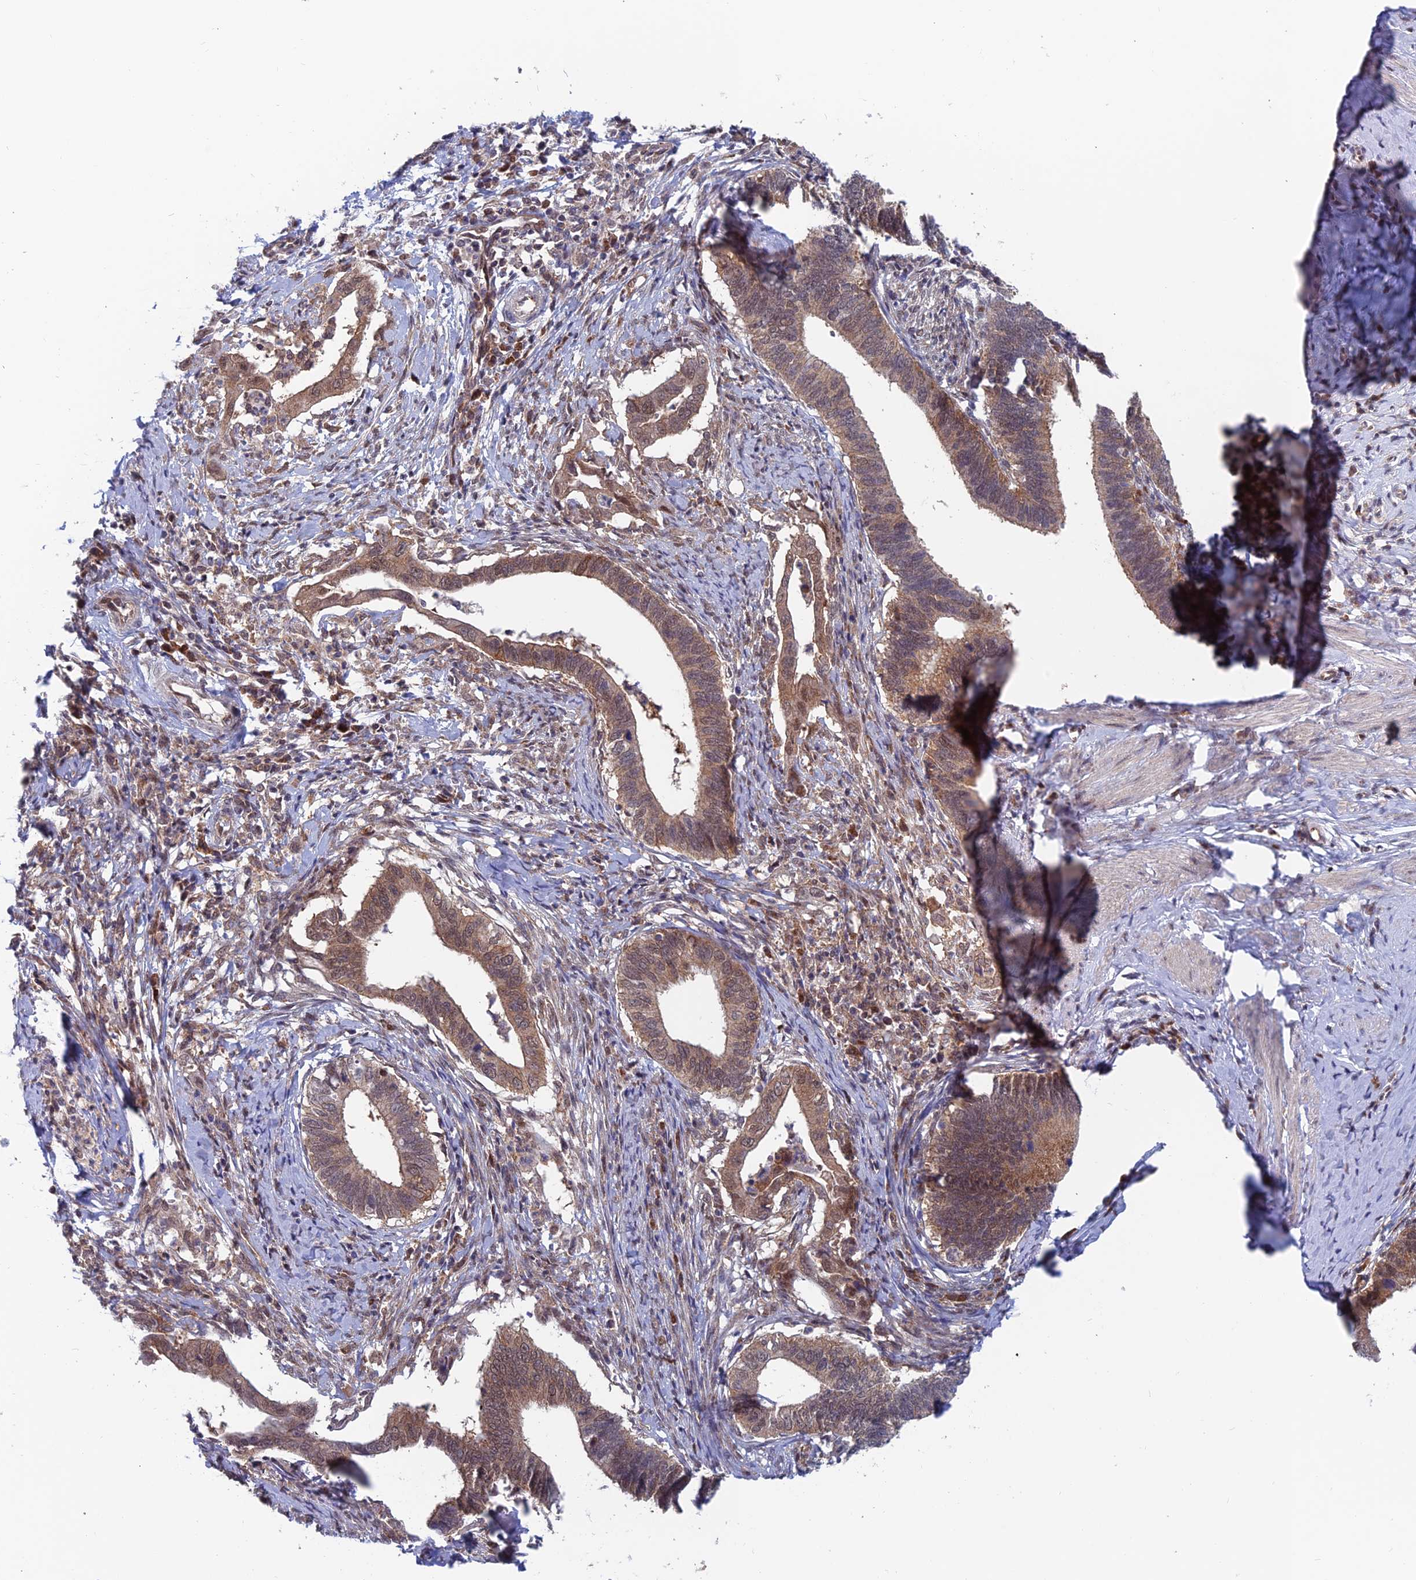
{"staining": {"intensity": "moderate", "quantity": ">75%", "location": "cytoplasmic/membranous,nuclear"}, "tissue": "cervical cancer", "cell_type": "Tumor cells", "image_type": "cancer", "snomed": [{"axis": "morphology", "description": "Adenocarcinoma, NOS"}, {"axis": "topography", "description": "Cervix"}], "caption": "An IHC photomicrograph of tumor tissue is shown. Protein staining in brown shows moderate cytoplasmic/membranous and nuclear positivity in cervical cancer within tumor cells.", "gene": "IGBP1", "patient": {"sex": "female", "age": 42}}